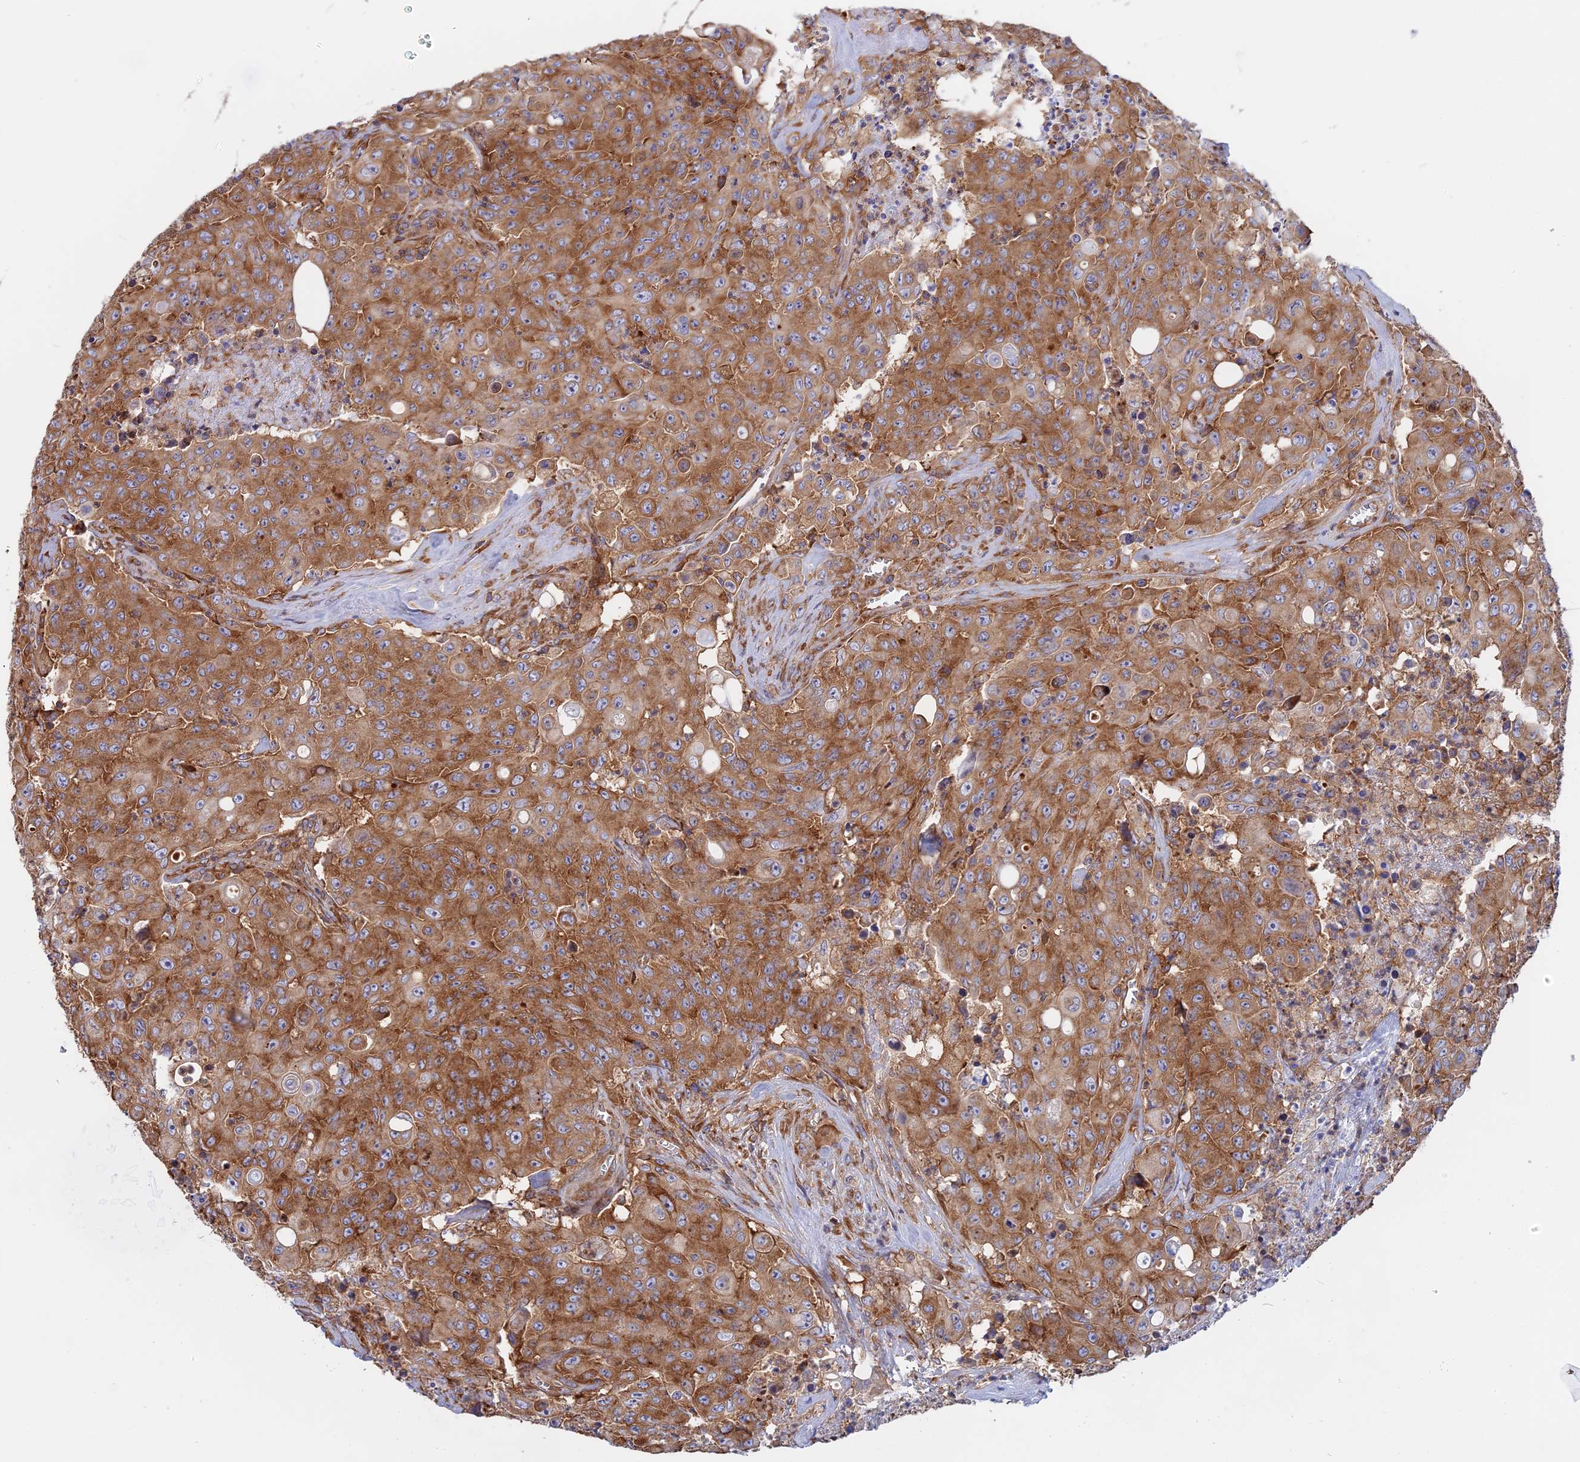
{"staining": {"intensity": "moderate", "quantity": ">75%", "location": "cytoplasmic/membranous"}, "tissue": "colorectal cancer", "cell_type": "Tumor cells", "image_type": "cancer", "snomed": [{"axis": "morphology", "description": "Adenocarcinoma, NOS"}, {"axis": "topography", "description": "Colon"}], "caption": "Colorectal cancer stained with DAB immunohistochemistry shows medium levels of moderate cytoplasmic/membranous positivity in about >75% of tumor cells. The staining was performed using DAB (3,3'-diaminobenzidine), with brown indicating positive protein expression. Nuclei are stained blue with hematoxylin.", "gene": "GMIP", "patient": {"sex": "male", "age": 51}}